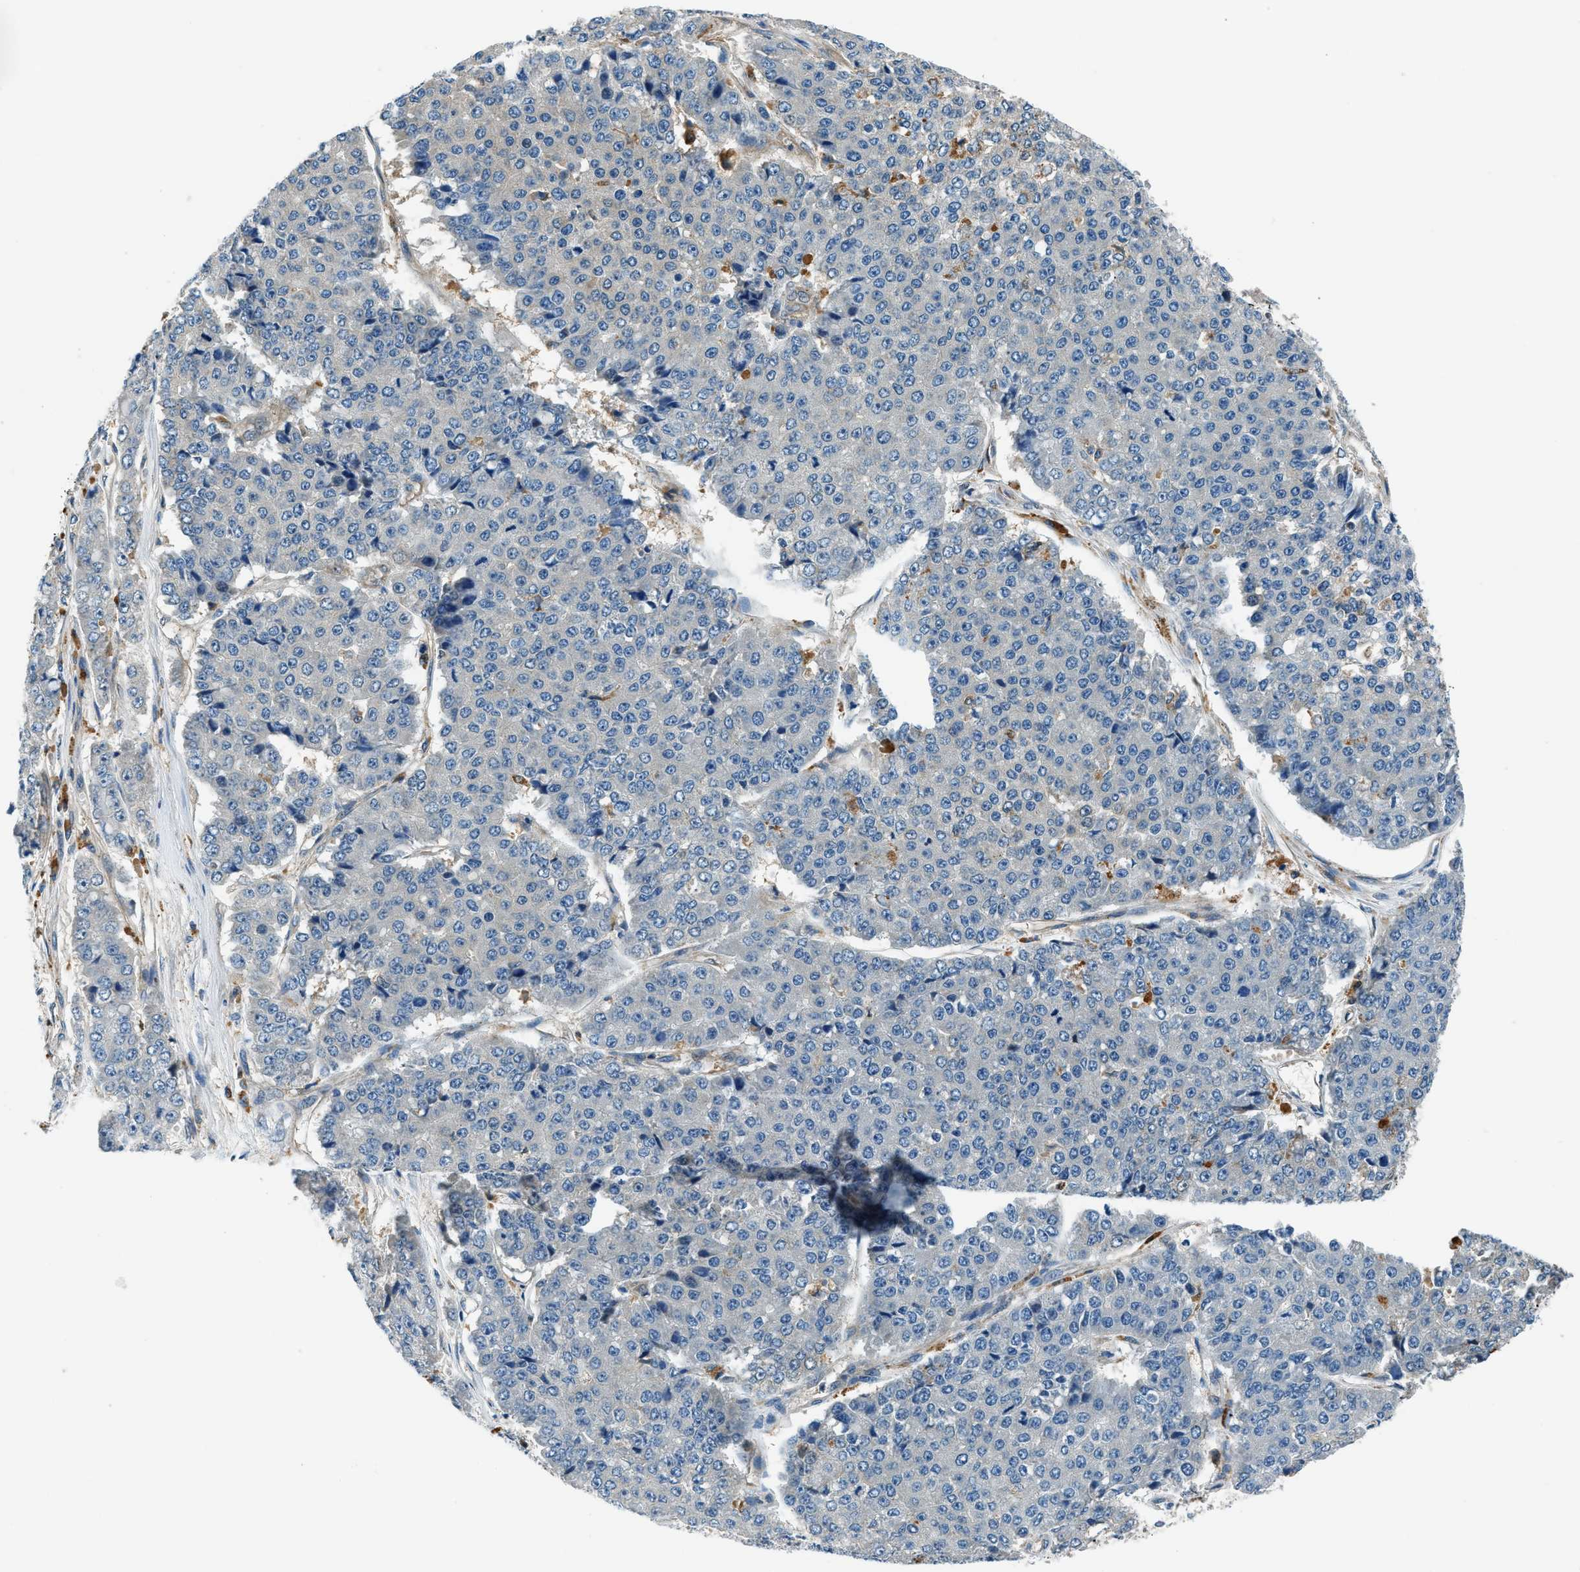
{"staining": {"intensity": "negative", "quantity": "none", "location": "none"}, "tissue": "pancreatic cancer", "cell_type": "Tumor cells", "image_type": "cancer", "snomed": [{"axis": "morphology", "description": "Adenocarcinoma, NOS"}, {"axis": "topography", "description": "Pancreas"}], "caption": "The photomicrograph demonstrates no significant expression in tumor cells of pancreatic adenocarcinoma. (Stains: DAB immunohistochemistry (IHC) with hematoxylin counter stain, Microscopy: brightfield microscopy at high magnification).", "gene": "SLC19A2", "patient": {"sex": "male", "age": 50}}